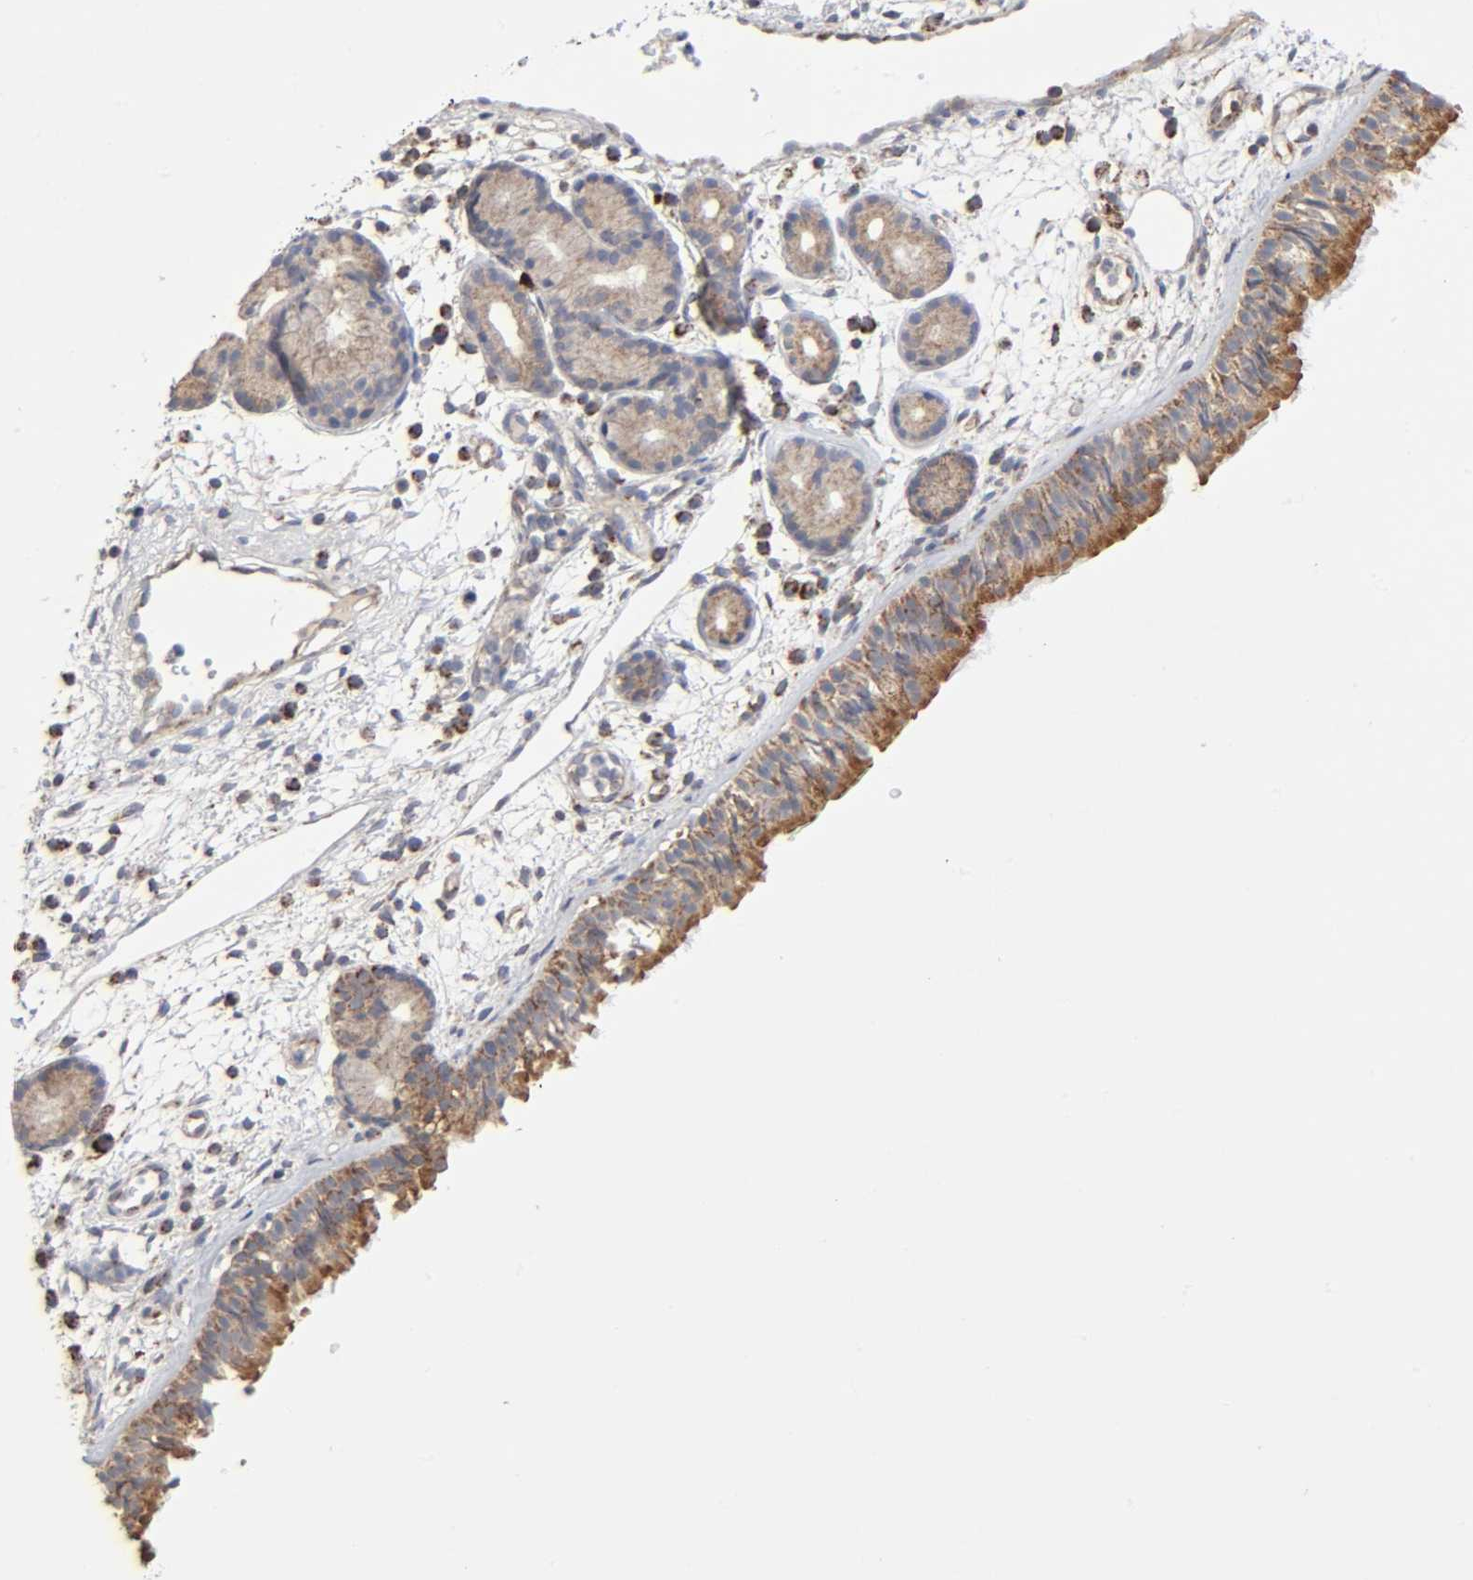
{"staining": {"intensity": "moderate", "quantity": ">75%", "location": "cytoplasmic/membranous"}, "tissue": "nasopharynx", "cell_type": "Respiratory epithelial cells", "image_type": "normal", "snomed": [{"axis": "morphology", "description": "Normal tissue, NOS"}, {"axis": "morphology", "description": "Inflammation, NOS"}, {"axis": "topography", "description": "Nasopharynx"}], "caption": "A high-resolution photomicrograph shows IHC staining of normal nasopharynx, which shows moderate cytoplasmic/membranous expression in about >75% of respiratory epithelial cells. The protein of interest is shown in brown color, while the nuclei are stained blue.", "gene": "SYT16", "patient": {"sex": "female", "age": 55}}